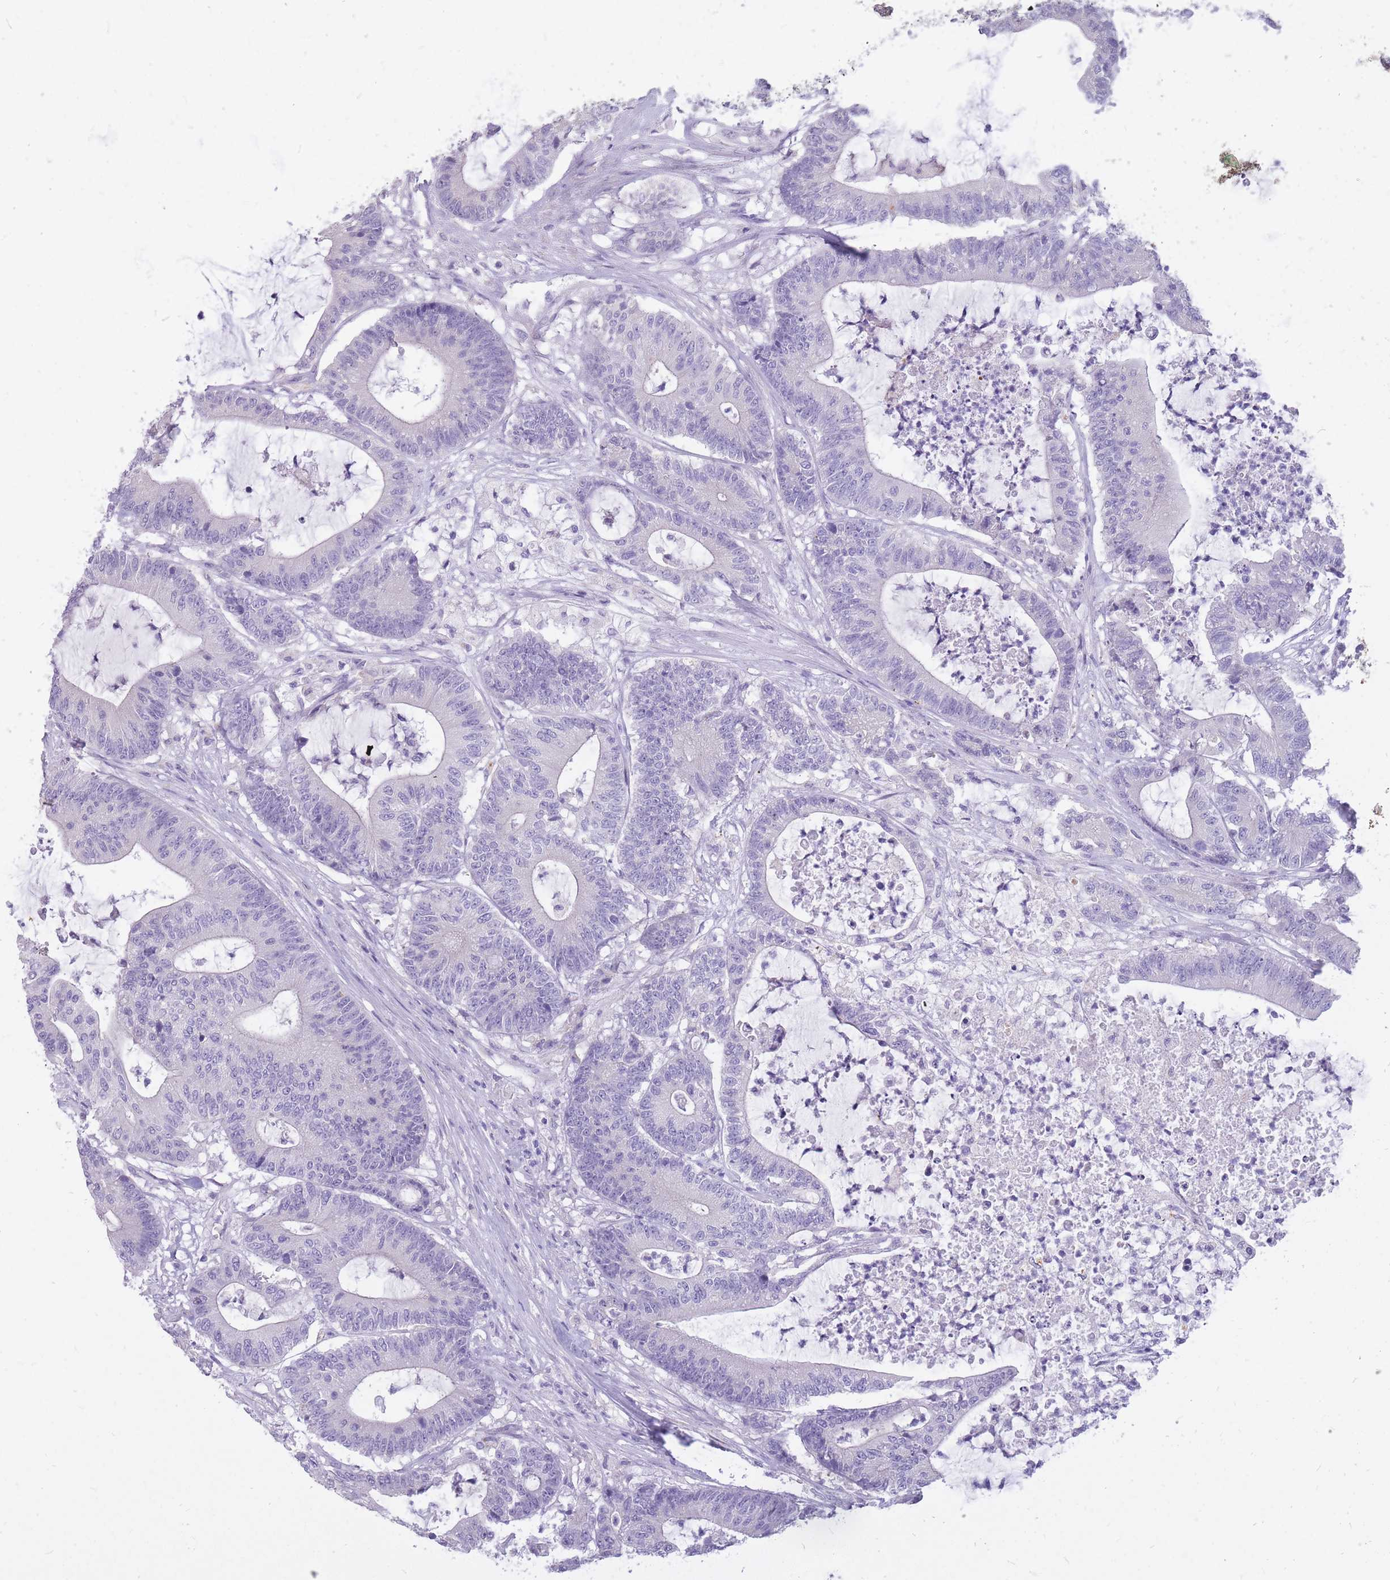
{"staining": {"intensity": "negative", "quantity": "none", "location": "none"}, "tissue": "colorectal cancer", "cell_type": "Tumor cells", "image_type": "cancer", "snomed": [{"axis": "morphology", "description": "Adenocarcinoma, NOS"}, {"axis": "topography", "description": "Colon"}], "caption": "Immunohistochemical staining of human colorectal cancer (adenocarcinoma) reveals no significant expression in tumor cells. (DAB immunohistochemistry (IHC), high magnification).", "gene": "RNF170", "patient": {"sex": "female", "age": 84}}